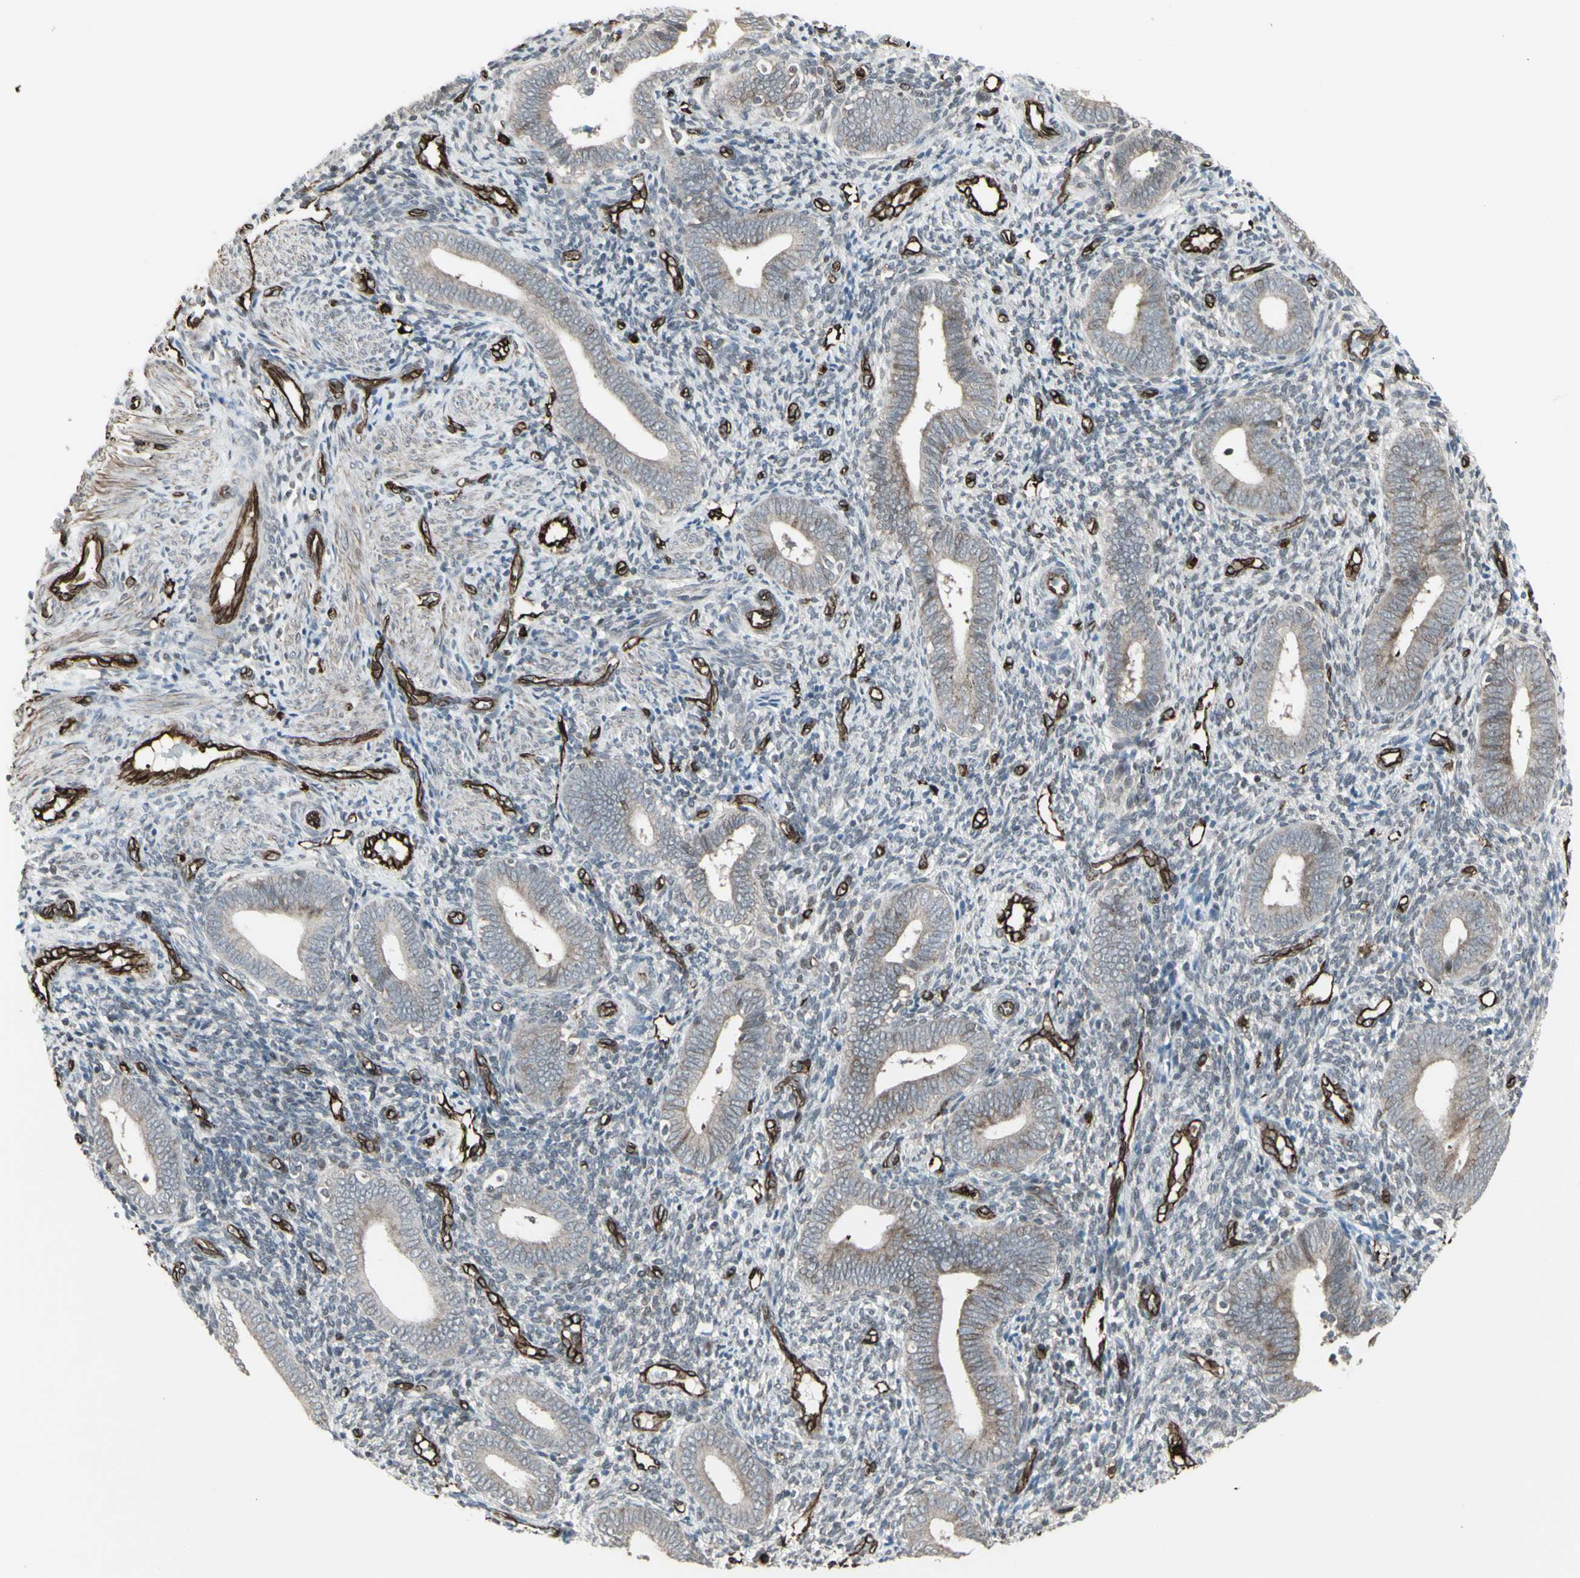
{"staining": {"intensity": "negative", "quantity": "none", "location": "none"}, "tissue": "endometrium", "cell_type": "Cells in endometrial stroma", "image_type": "normal", "snomed": [{"axis": "morphology", "description": "Normal tissue, NOS"}, {"axis": "topography", "description": "Uterus"}, {"axis": "topography", "description": "Endometrium"}], "caption": "Immunohistochemistry histopathology image of benign human endometrium stained for a protein (brown), which demonstrates no expression in cells in endometrial stroma.", "gene": "DTX3L", "patient": {"sex": "female", "age": 33}}